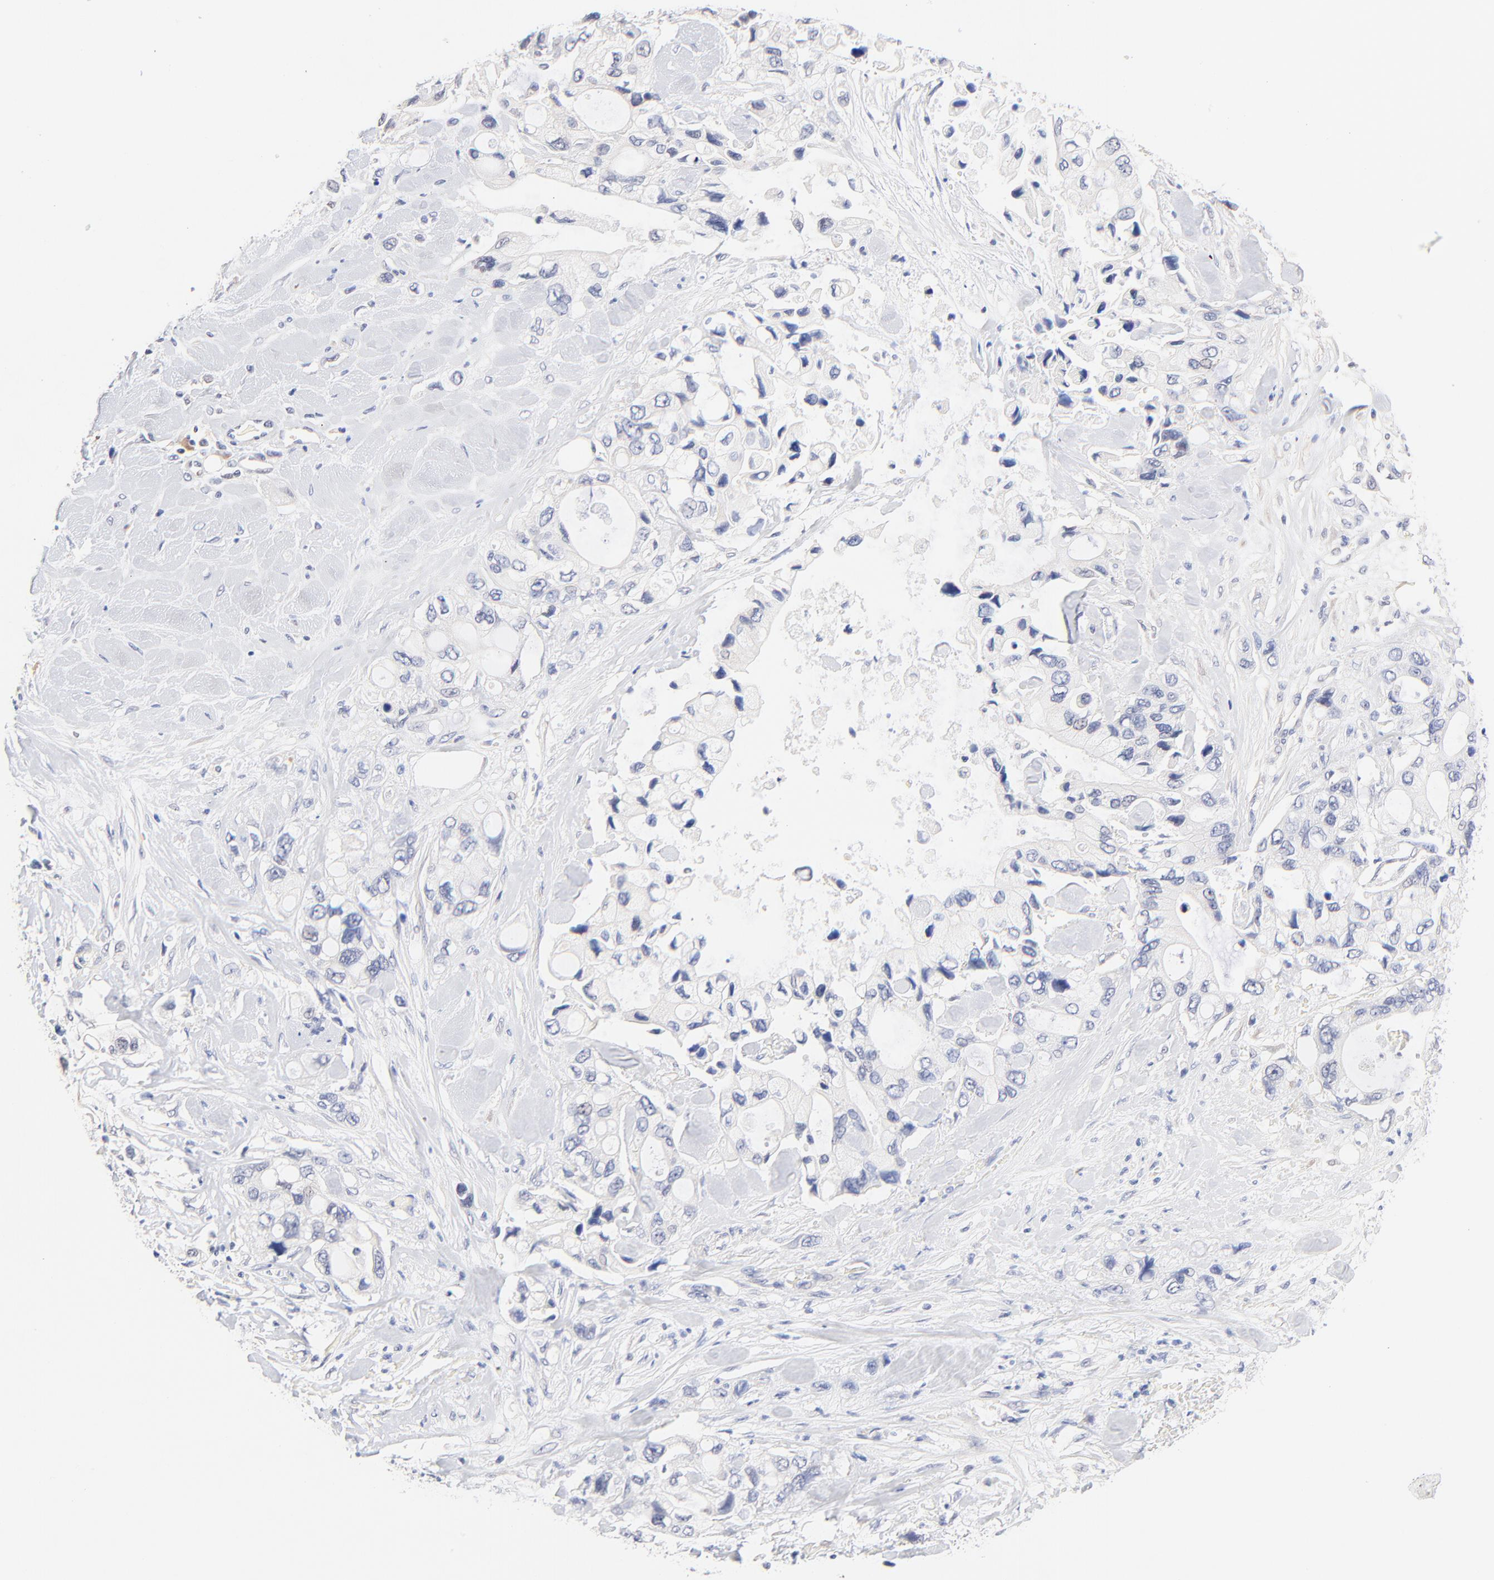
{"staining": {"intensity": "negative", "quantity": "none", "location": "none"}, "tissue": "pancreatic cancer", "cell_type": "Tumor cells", "image_type": "cancer", "snomed": [{"axis": "morphology", "description": "Adenocarcinoma, NOS"}, {"axis": "topography", "description": "Pancreas"}], "caption": "DAB immunohistochemical staining of pancreatic cancer (adenocarcinoma) displays no significant staining in tumor cells.", "gene": "TWNK", "patient": {"sex": "male", "age": 70}}